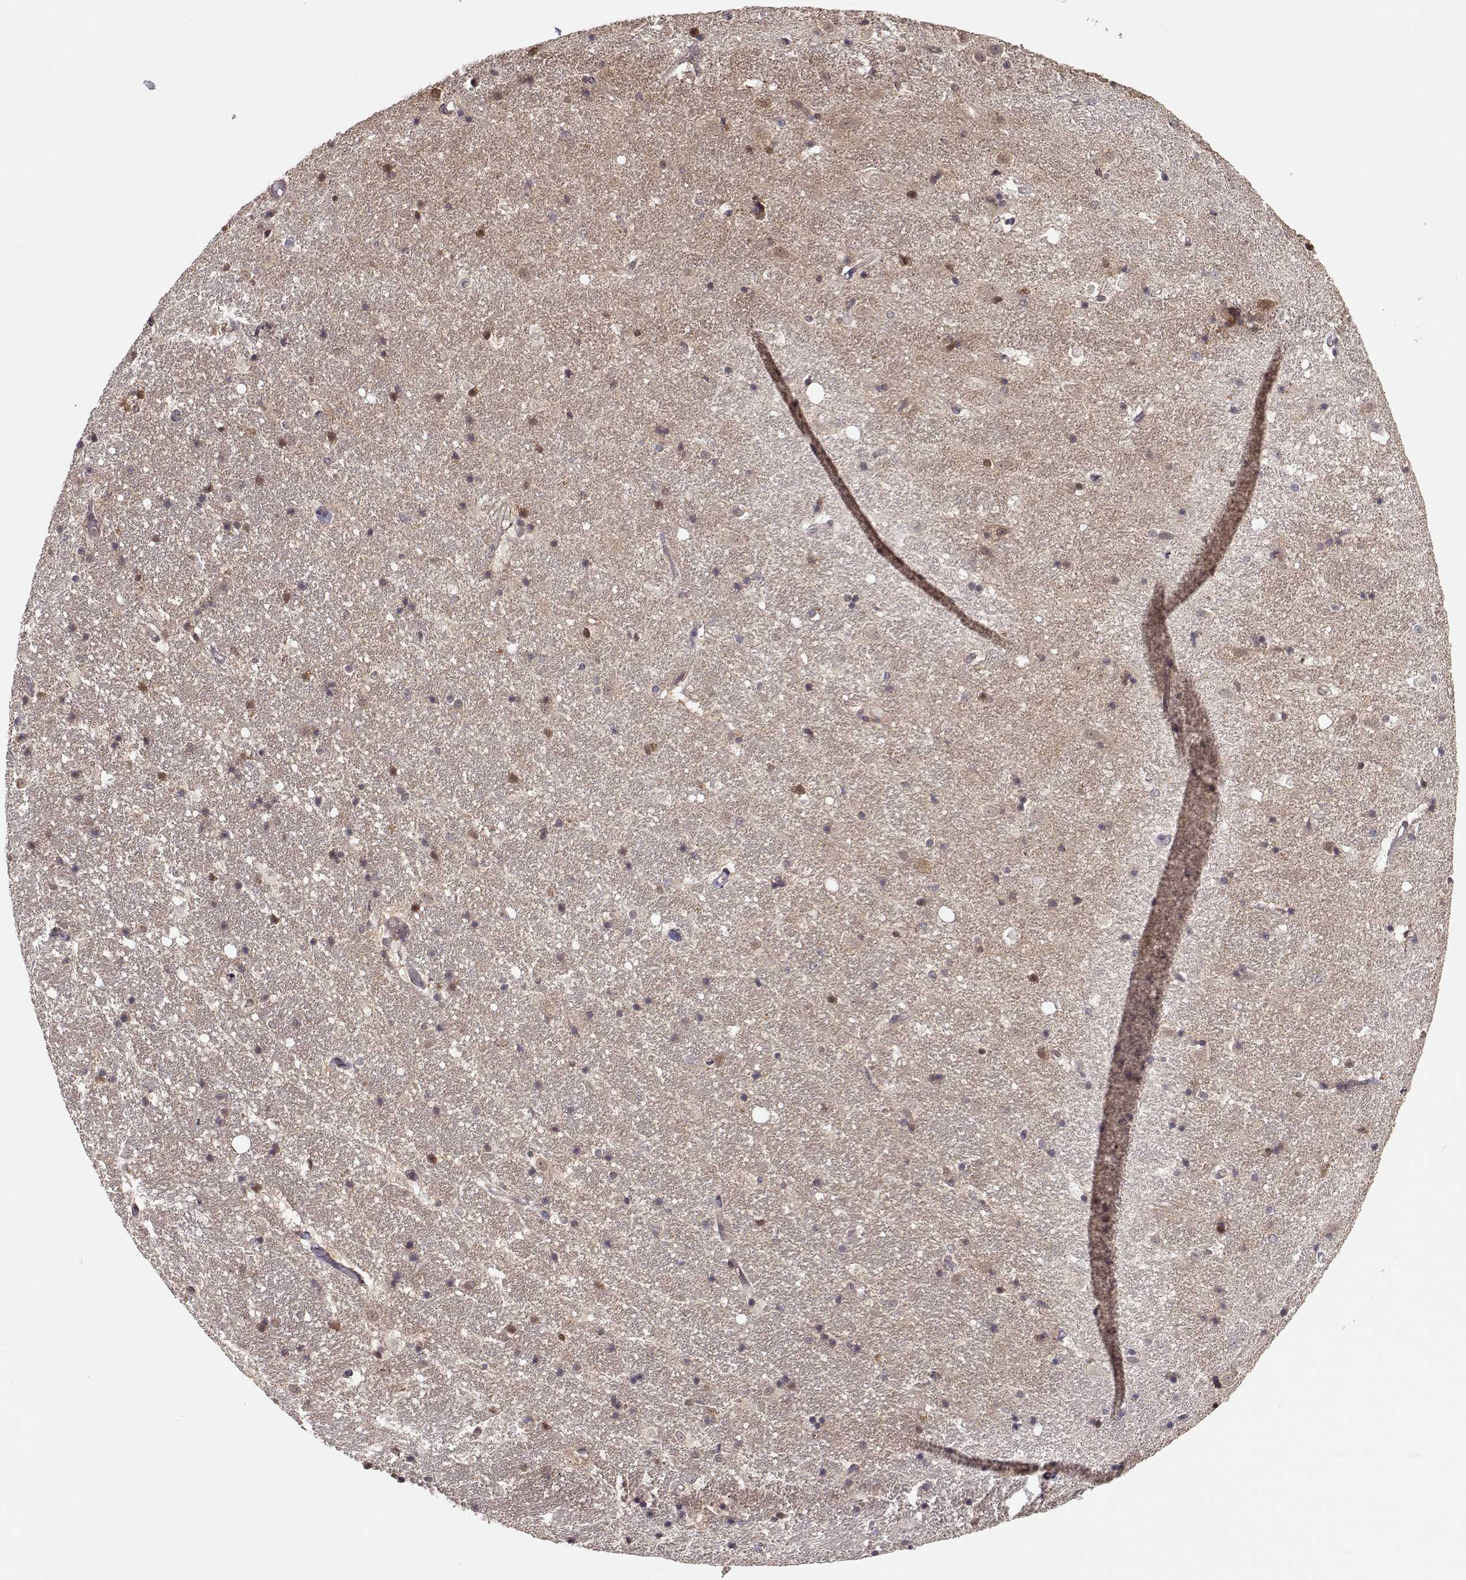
{"staining": {"intensity": "moderate", "quantity": "25%-75%", "location": "nuclear"}, "tissue": "hippocampus", "cell_type": "Glial cells", "image_type": "normal", "snomed": [{"axis": "morphology", "description": "Normal tissue, NOS"}, {"axis": "topography", "description": "Hippocampus"}], "caption": "A high-resolution micrograph shows immunohistochemistry staining of normal hippocampus, which demonstrates moderate nuclear positivity in approximately 25%-75% of glial cells.", "gene": "PLEKHG3", "patient": {"sex": "male", "age": 49}}